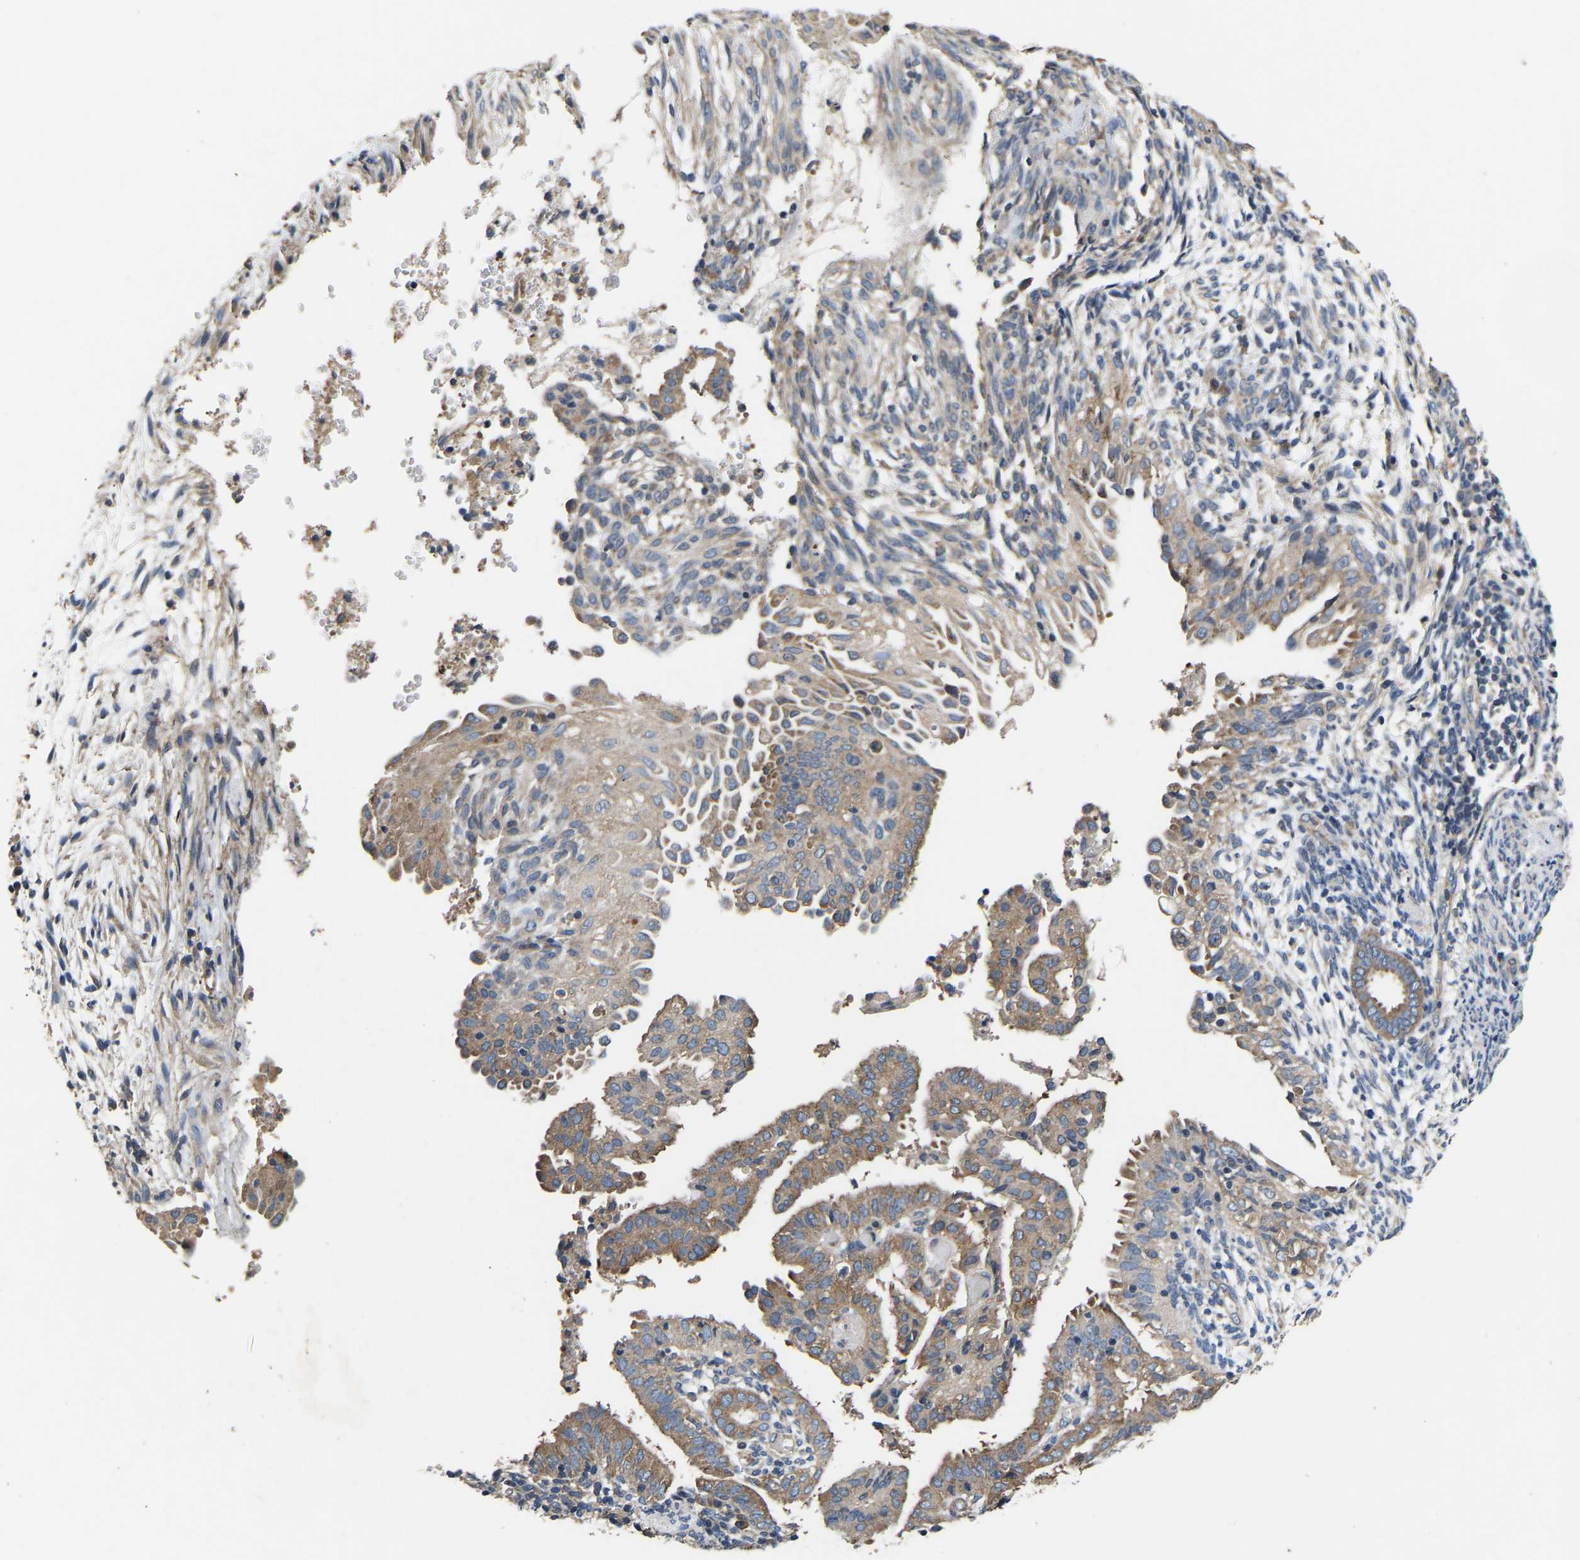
{"staining": {"intensity": "moderate", "quantity": "25%-75%", "location": "cytoplasmic/membranous"}, "tissue": "endometrial cancer", "cell_type": "Tumor cells", "image_type": "cancer", "snomed": [{"axis": "morphology", "description": "Adenocarcinoma, NOS"}, {"axis": "topography", "description": "Endometrium"}], "caption": "An immunohistochemistry photomicrograph of neoplastic tissue is shown. Protein staining in brown shows moderate cytoplasmic/membranous positivity in adenocarcinoma (endometrial) within tumor cells. (DAB (3,3'-diaminobenzidine) IHC, brown staining for protein, blue staining for nuclei).", "gene": "AIMP2", "patient": {"sex": "female", "age": 58}}